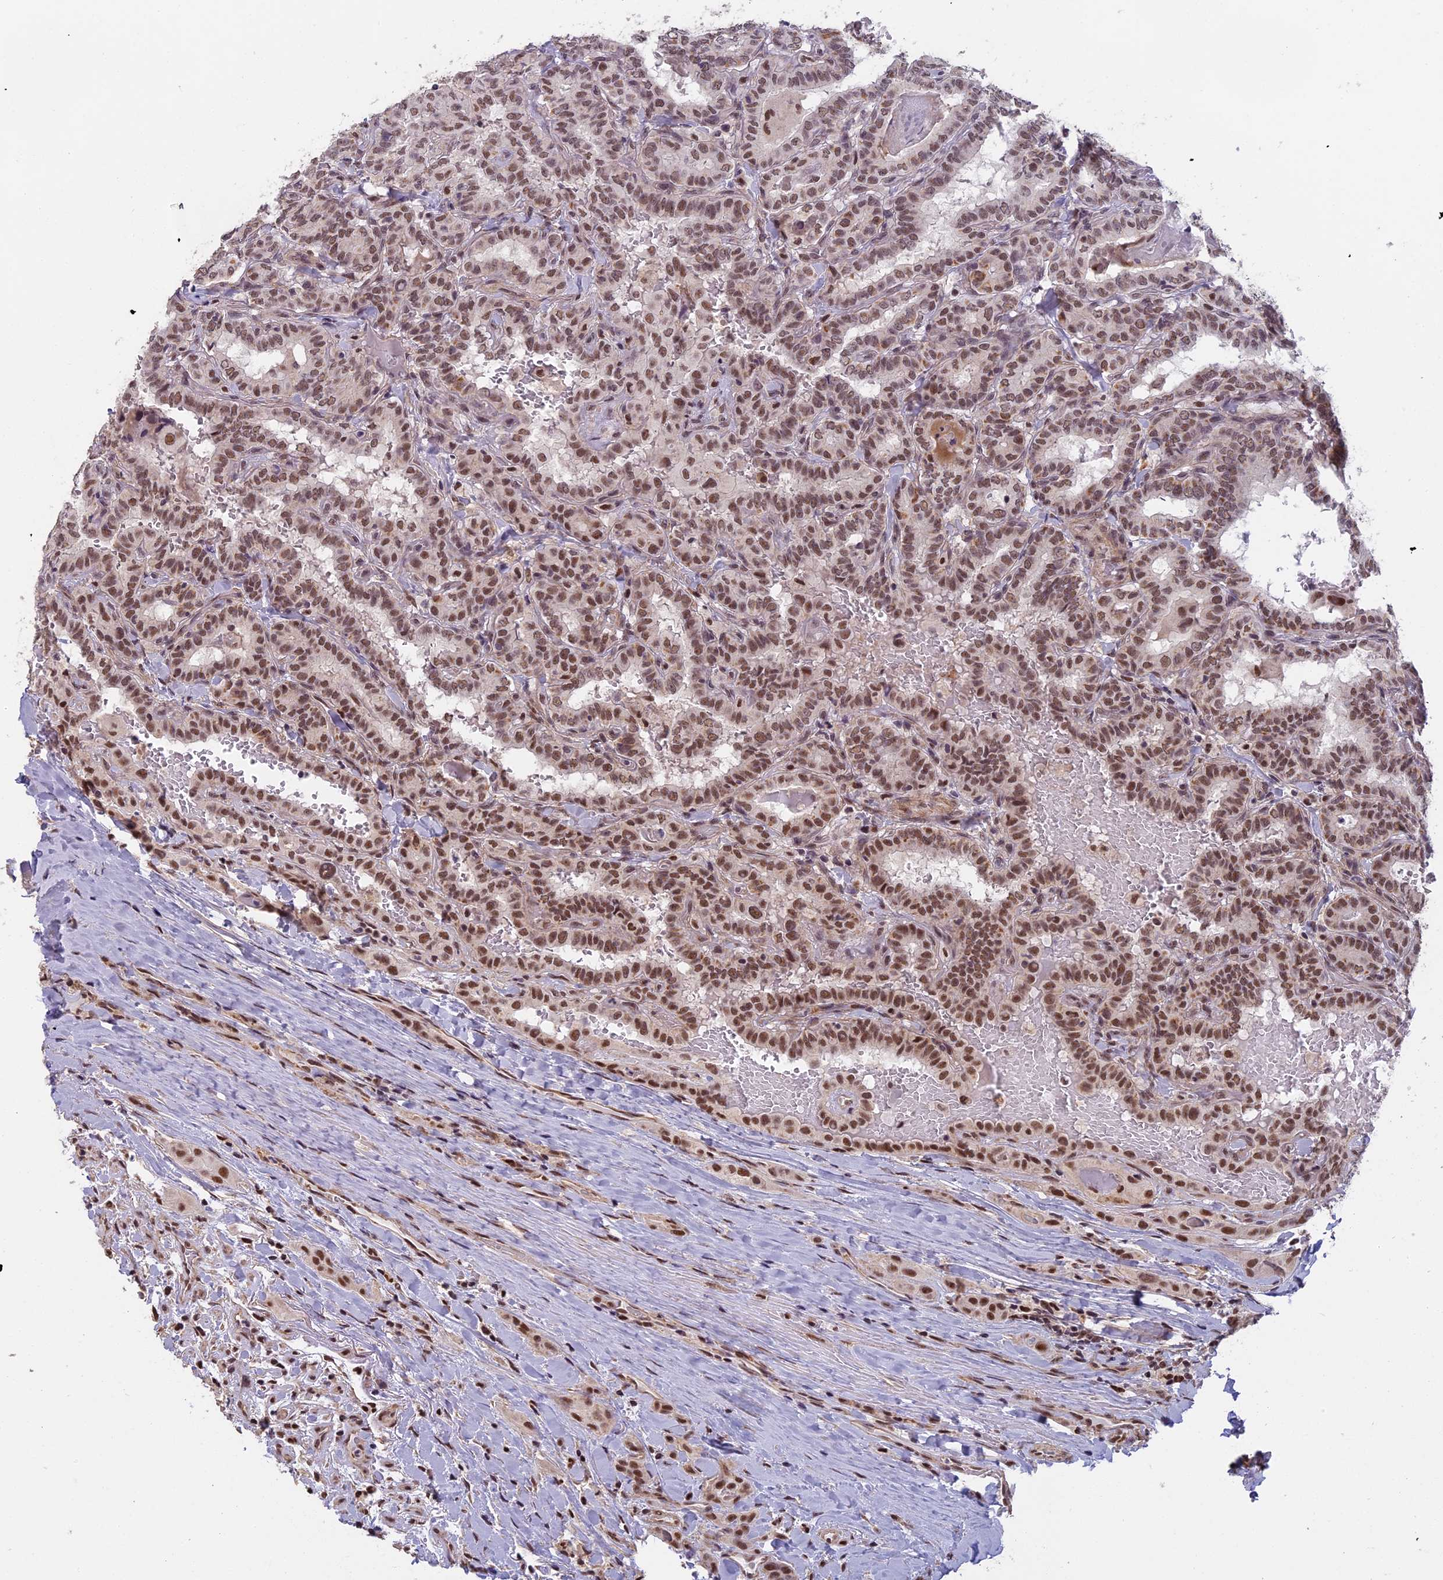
{"staining": {"intensity": "moderate", "quantity": ">75%", "location": "nuclear"}, "tissue": "thyroid cancer", "cell_type": "Tumor cells", "image_type": "cancer", "snomed": [{"axis": "morphology", "description": "Papillary adenocarcinoma, NOS"}, {"axis": "topography", "description": "Thyroid gland"}], "caption": "An image of thyroid papillary adenocarcinoma stained for a protein displays moderate nuclear brown staining in tumor cells.", "gene": "MORF4L1", "patient": {"sex": "female", "age": 72}}